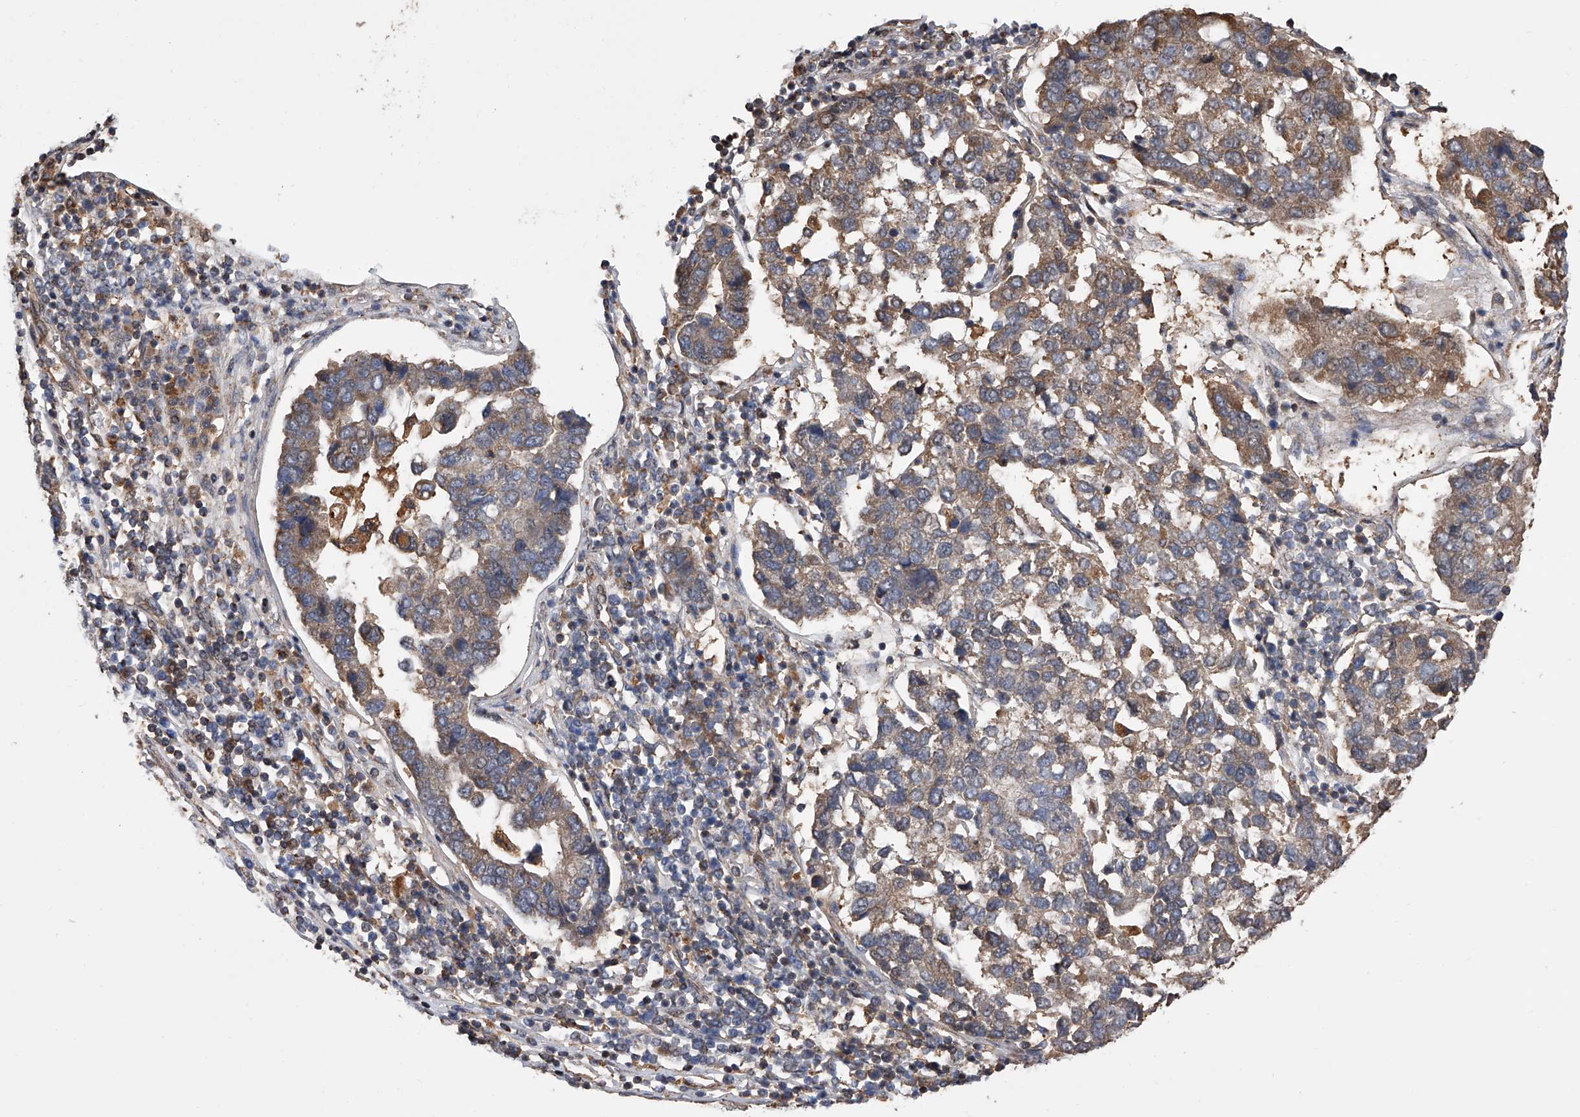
{"staining": {"intensity": "weak", "quantity": "25%-75%", "location": "cytoplasmic/membranous"}, "tissue": "pancreatic cancer", "cell_type": "Tumor cells", "image_type": "cancer", "snomed": [{"axis": "morphology", "description": "Adenocarcinoma, NOS"}, {"axis": "topography", "description": "Pancreas"}], "caption": "Human pancreatic adenocarcinoma stained with a brown dye exhibits weak cytoplasmic/membranous positive positivity in about 25%-75% of tumor cells.", "gene": "GMDS", "patient": {"sex": "female", "age": 61}}